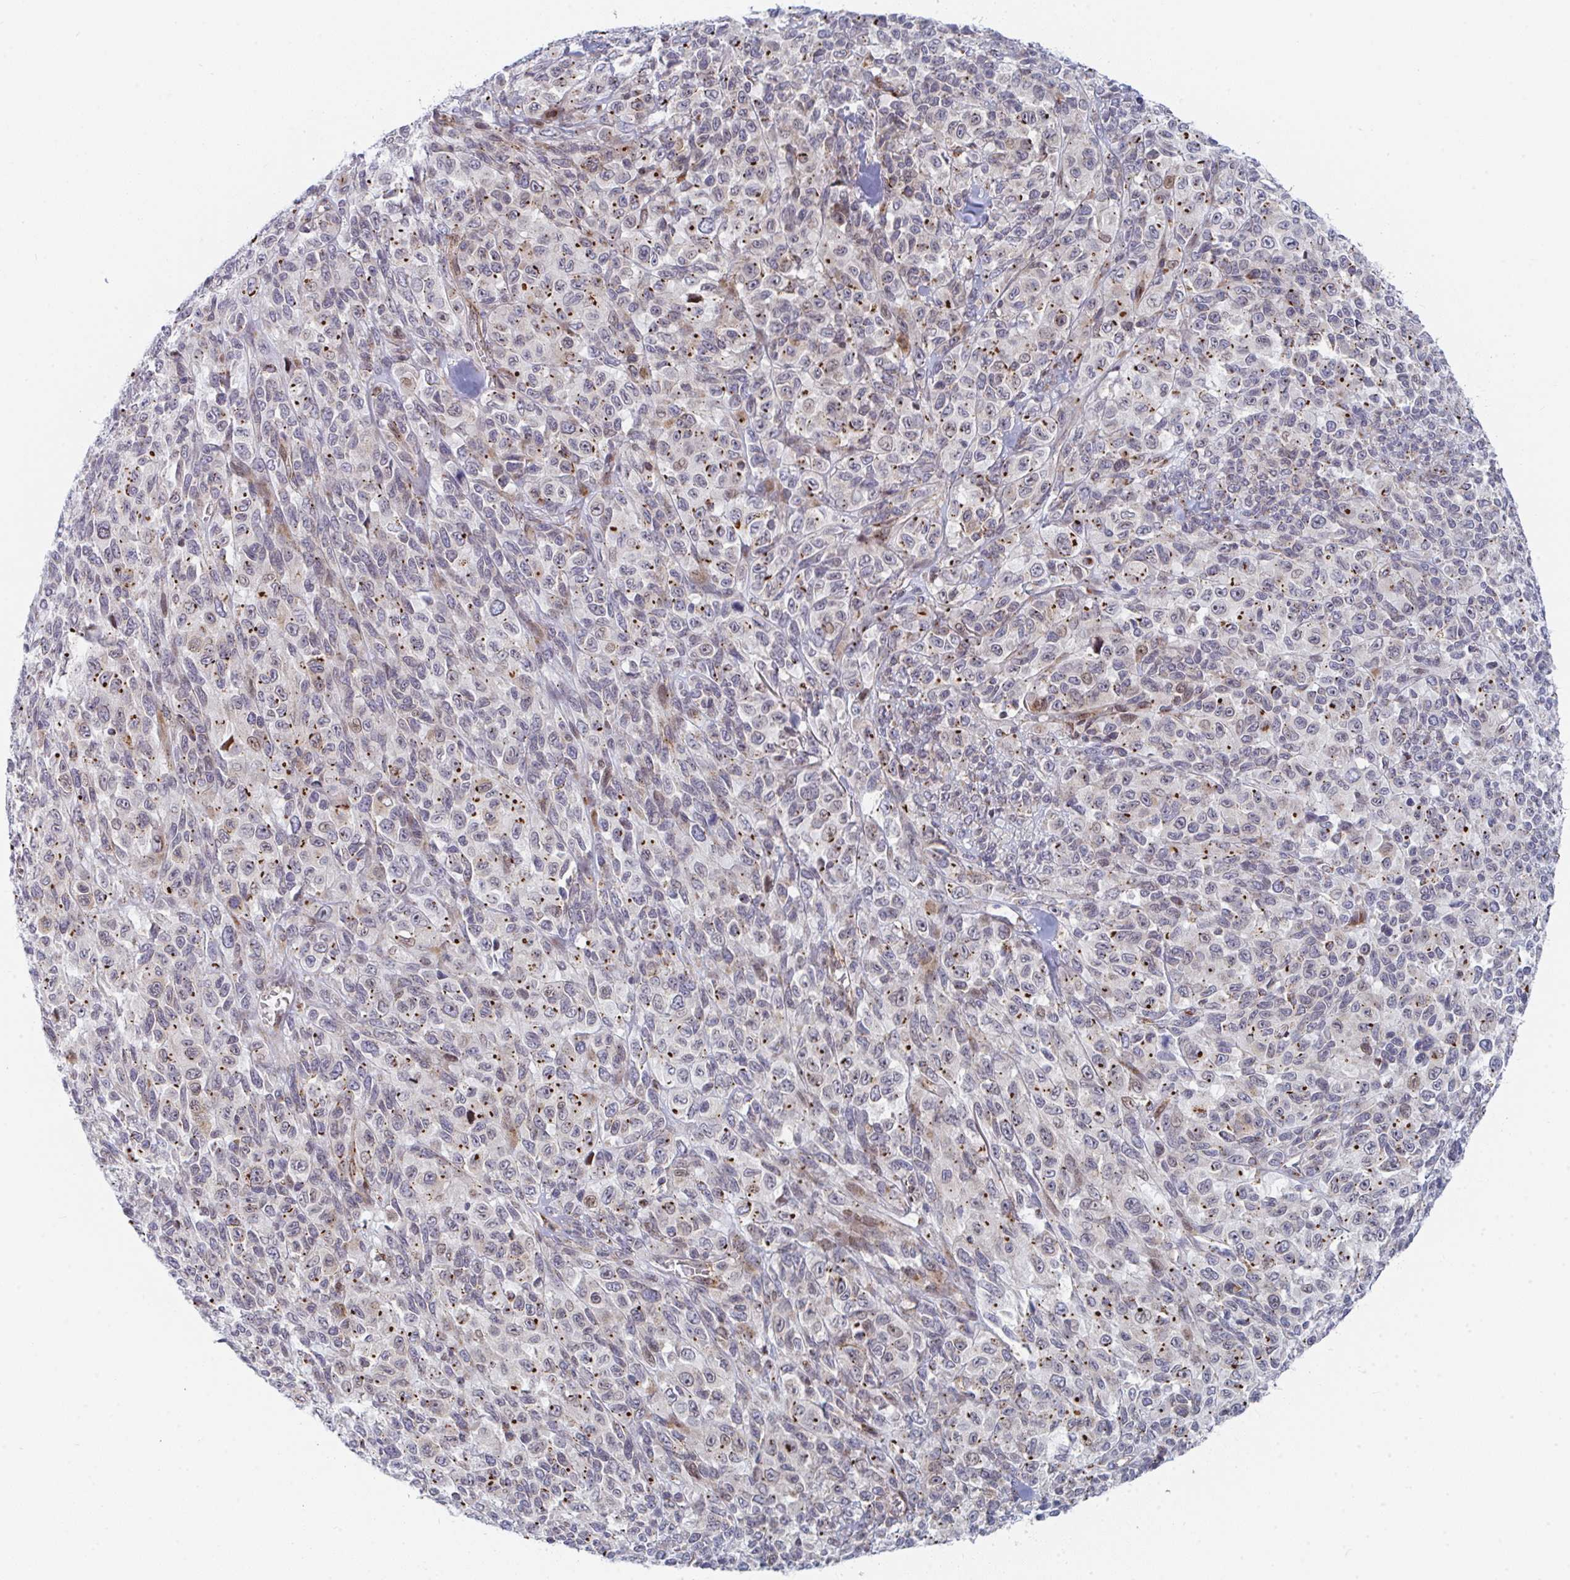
{"staining": {"intensity": "moderate", "quantity": "25%-75%", "location": "cytoplasmic/membranous"}, "tissue": "melanoma", "cell_type": "Tumor cells", "image_type": "cancer", "snomed": [{"axis": "morphology", "description": "Malignant melanoma, NOS"}, {"axis": "topography", "description": "Skin"}], "caption": "Malignant melanoma tissue exhibits moderate cytoplasmic/membranous staining in about 25%-75% of tumor cells, visualized by immunohistochemistry.", "gene": "PRKCH", "patient": {"sex": "female", "age": 66}}